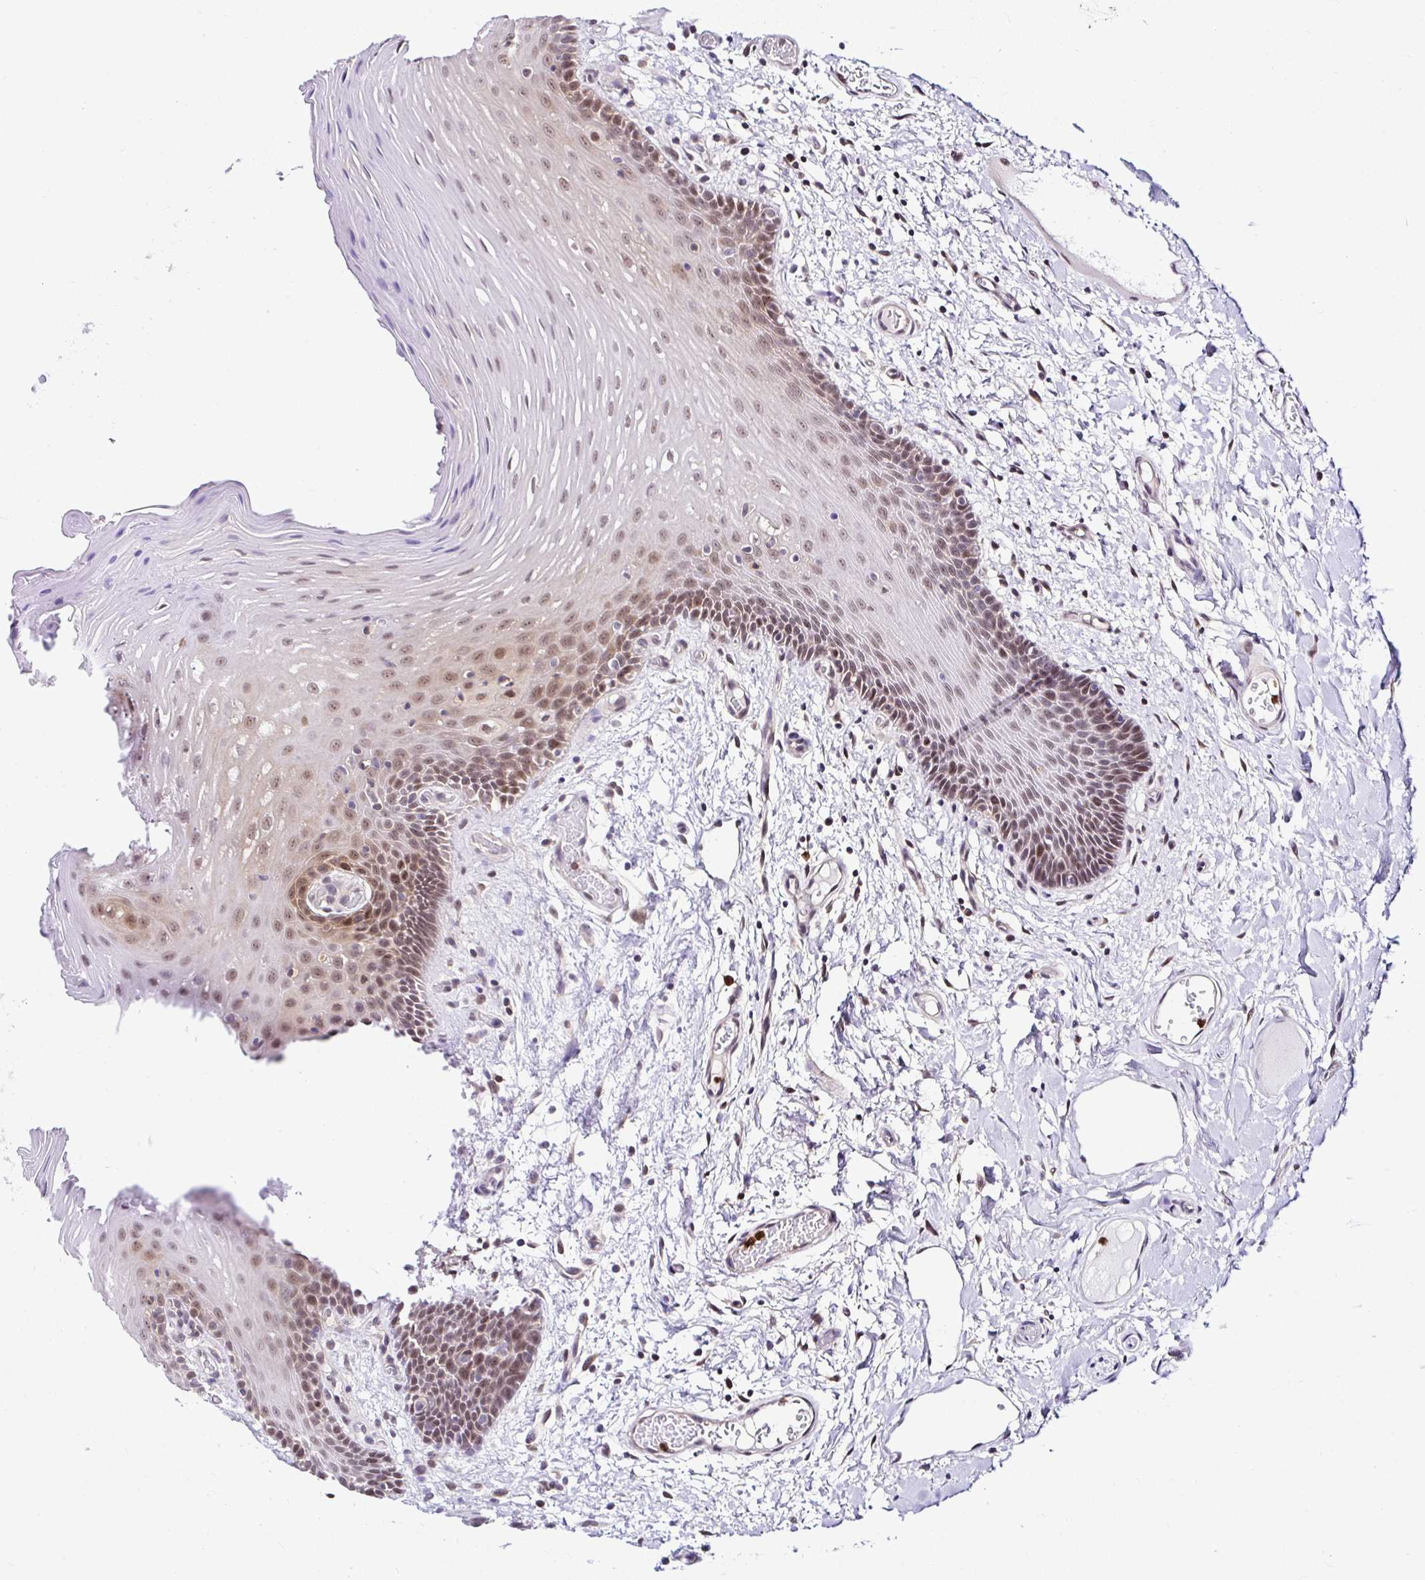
{"staining": {"intensity": "moderate", "quantity": ">75%", "location": "nuclear"}, "tissue": "oral mucosa", "cell_type": "Squamous epithelial cells", "image_type": "normal", "snomed": [{"axis": "morphology", "description": "Normal tissue, NOS"}, {"axis": "topography", "description": "Oral tissue"}, {"axis": "topography", "description": "Tounge, NOS"}], "caption": "This micrograph displays immunohistochemistry staining of normal human oral mucosa, with medium moderate nuclear expression in approximately >75% of squamous epithelial cells.", "gene": "PIN4", "patient": {"sex": "female", "age": 60}}